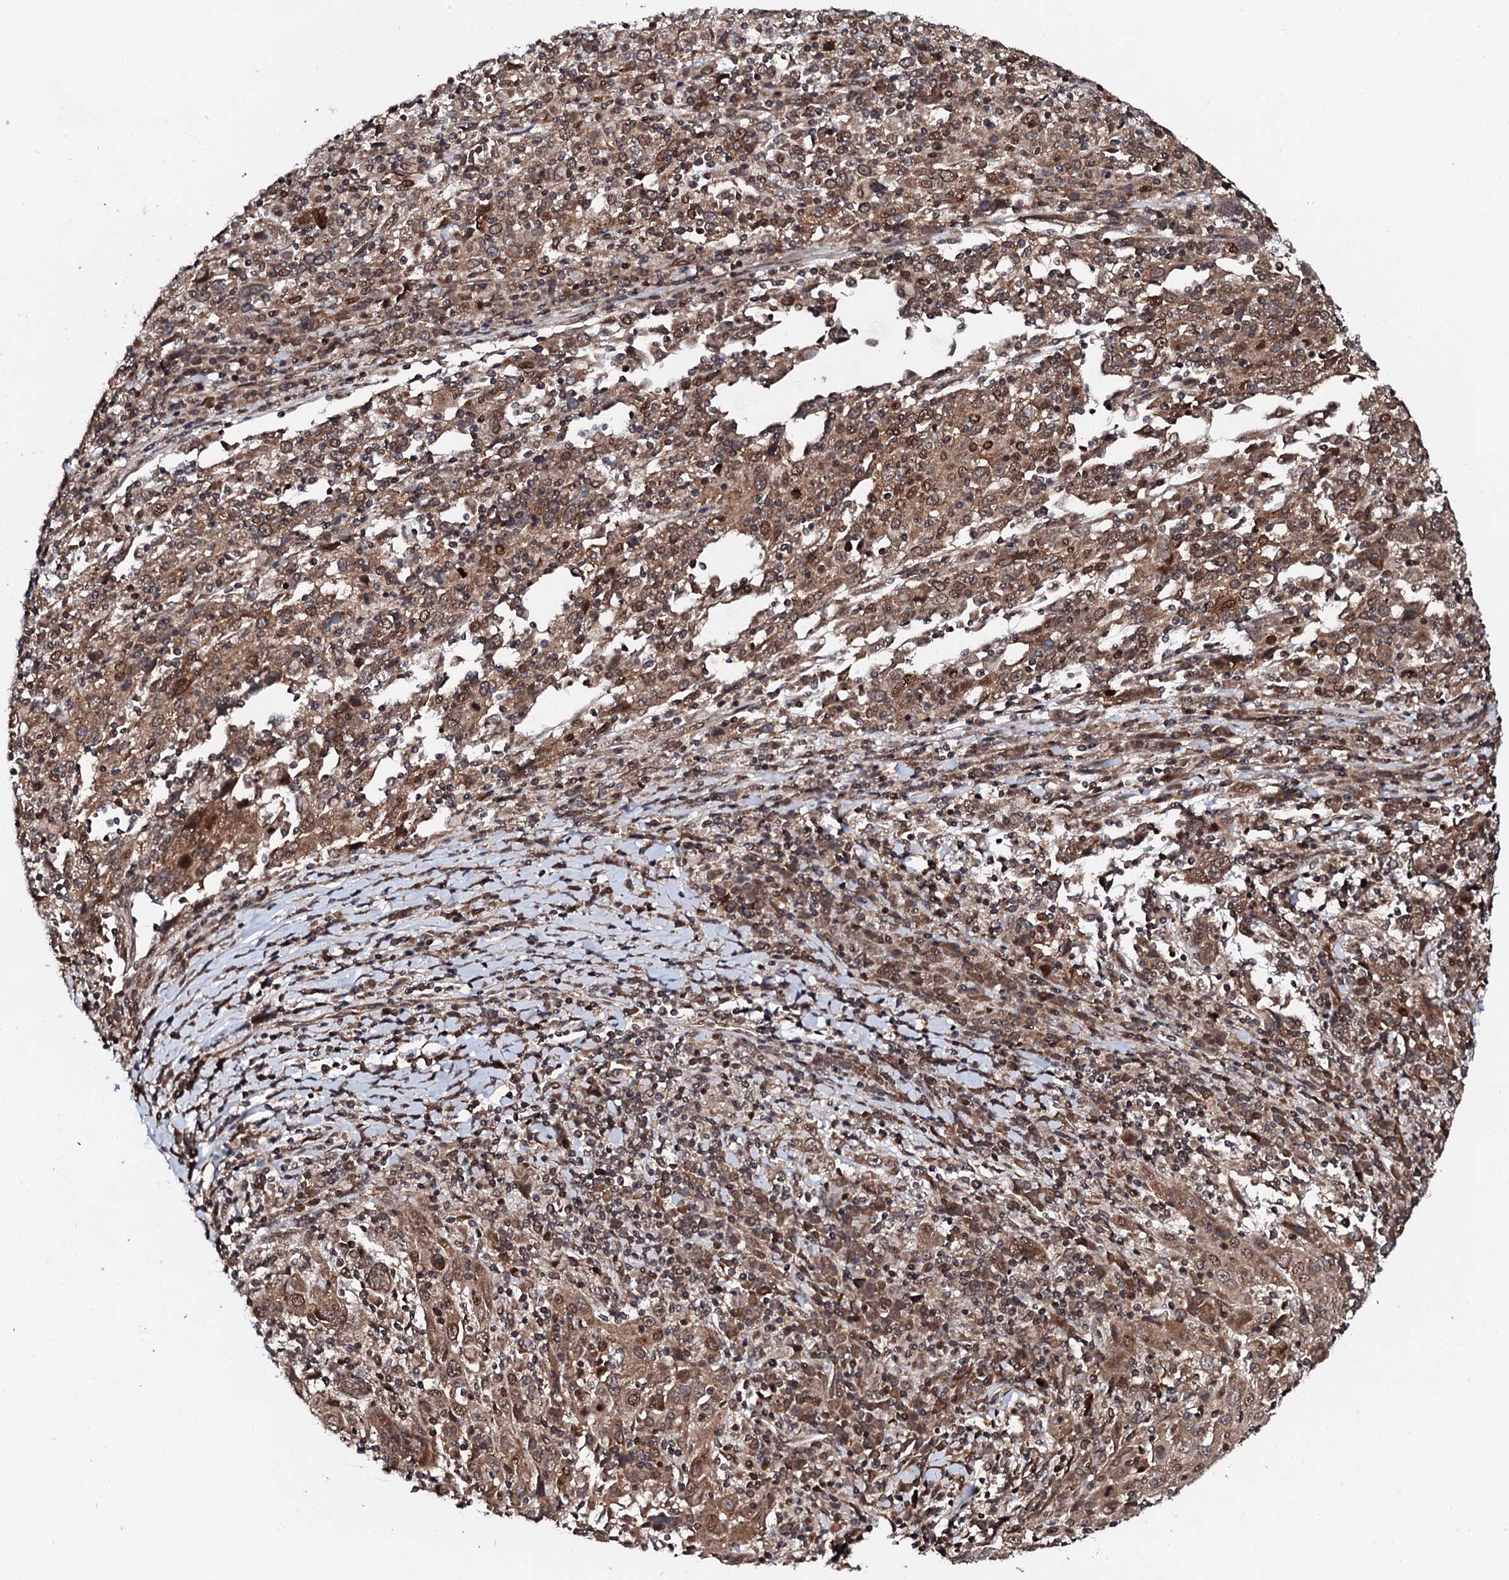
{"staining": {"intensity": "moderate", "quantity": ">75%", "location": "cytoplasmic/membranous,nuclear"}, "tissue": "cervical cancer", "cell_type": "Tumor cells", "image_type": "cancer", "snomed": [{"axis": "morphology", "description": "Squamous cell carcinoma, NOS"}, {"axis": "topography", "description": "Cervix"}], "caption": "Brown immunohistochemical staining in human cervical squamous cell carcinoma reveals moderate cytoplasmic/membranous and nuclear staining in approximately >75% of tumor cells. (Brightfield microscopy of DAB IHC at high magnification).", "gene": "FAM111A", "patient": {"sex": "female", "age": 46}}